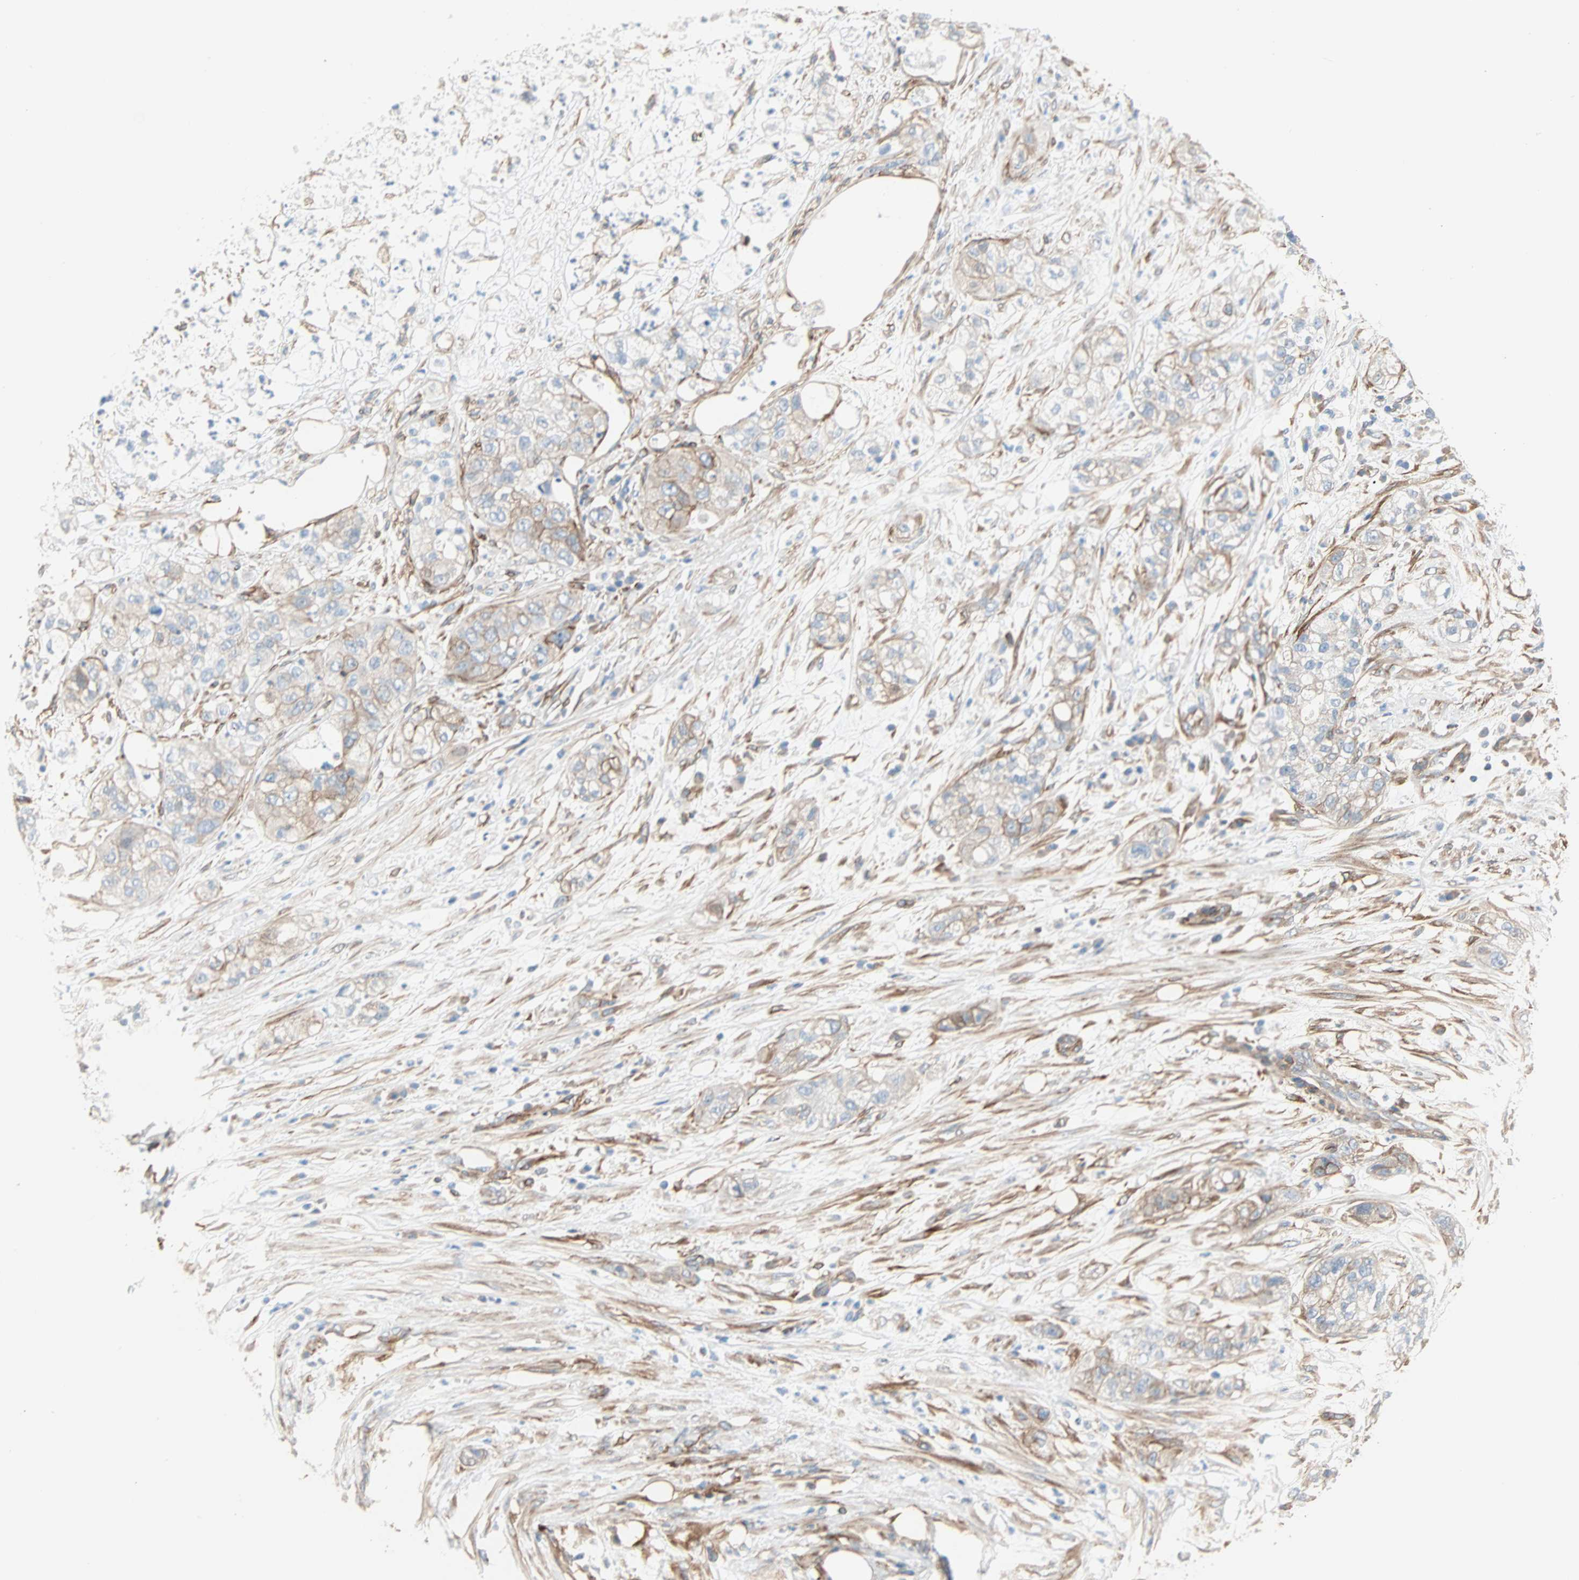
{"staining": {"intensity": "moderate", "quantity": ">75%", "location": "cytoplasmic/membranous"}, "tissue": "pancreatic cancer", "cell_type": "Tumor cells", "image_type": "cancer", "snomed": [{"axis": "morphology", "description": "Adenocarcinoma, NOS"}, {"axis": "topography", "description": "Pancreas"}], "caption": "Immunohistochemistry histopathology image of pancreatic cancer stained for a protein (brown), which reveals medium levels of moderate cytoplasmic/membranous expression in approximately >75% of tumor cells.", "gene": "EPB41L2", "patient": {"sex": "female", "age": 78}}